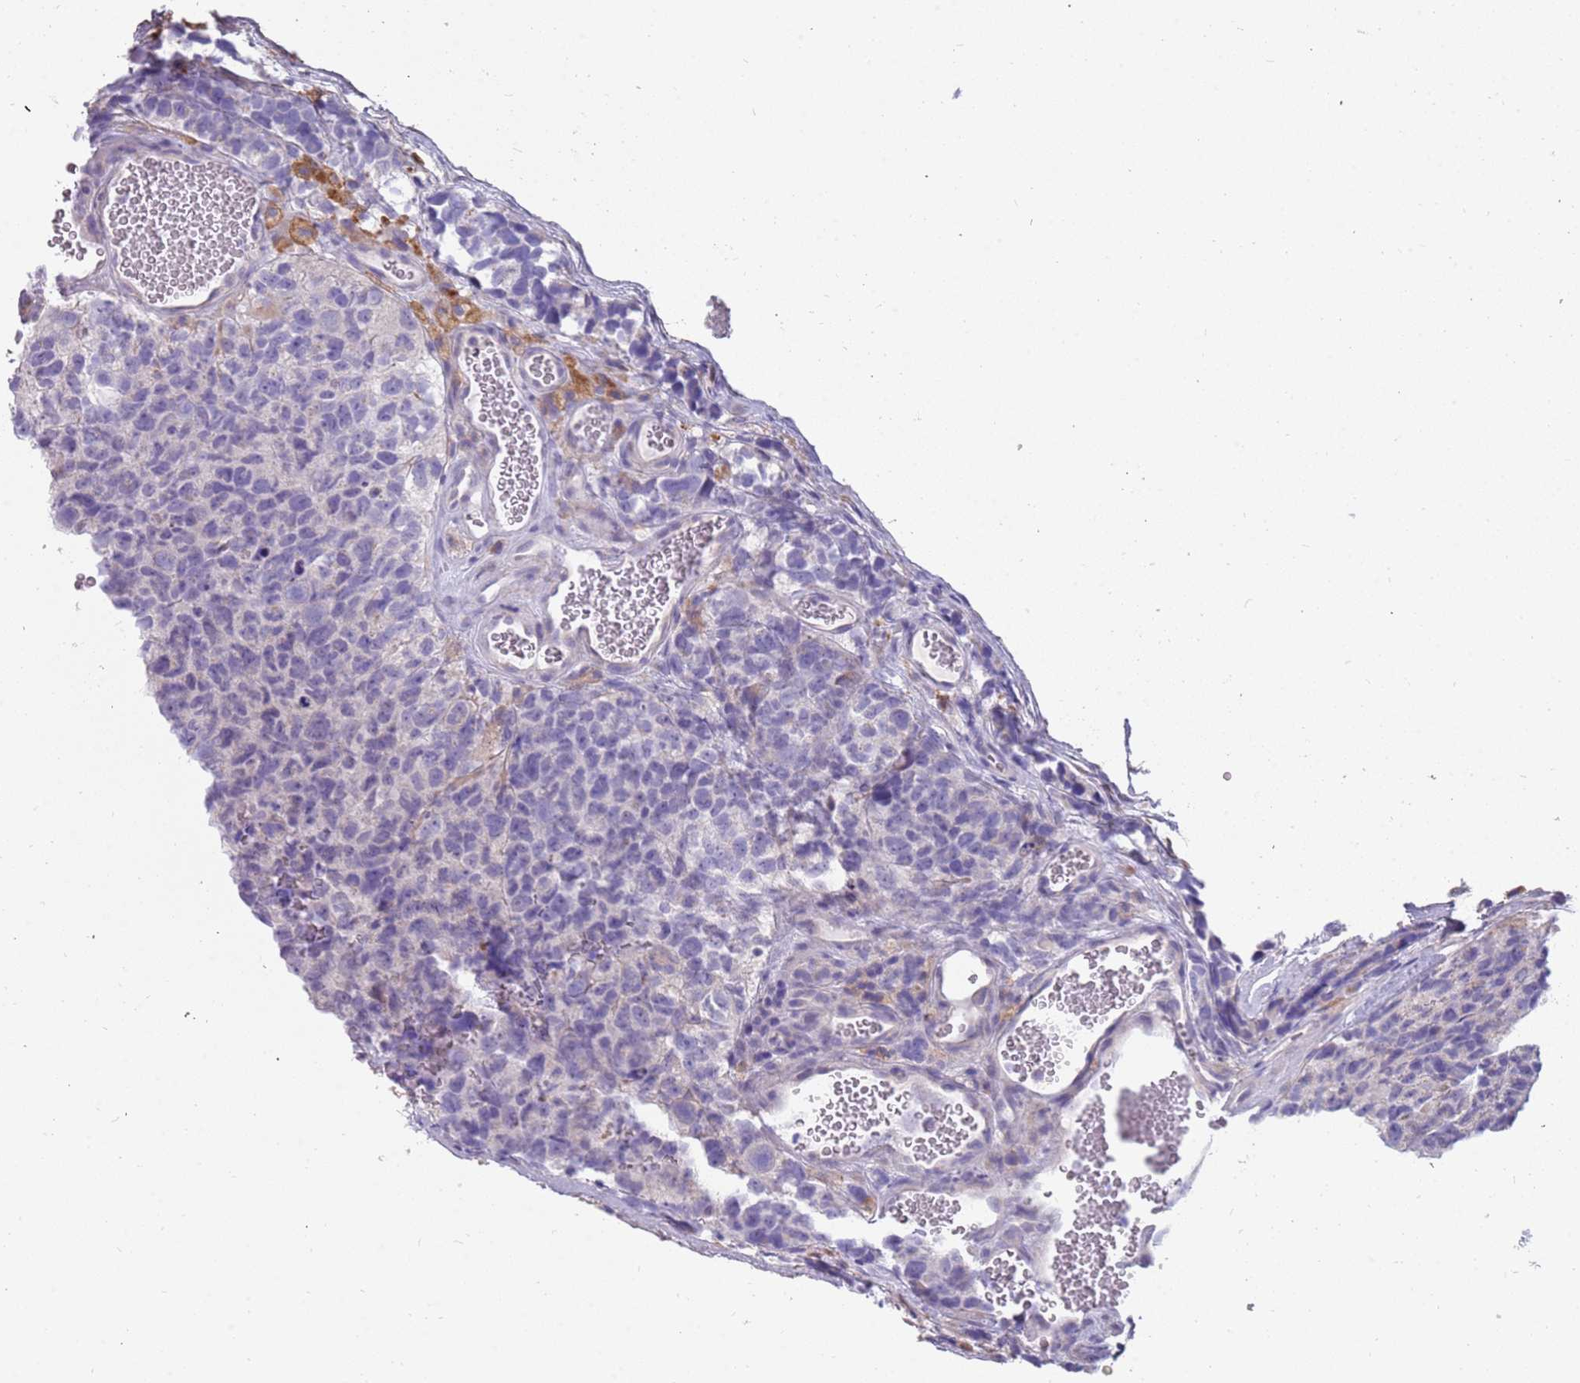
{"staining": {"intensity": "negative", "quantity": "none", "location": "none"}, "tissue": "glioma", "cell_type": "Tumor cells", "image_type": "cancer", "snomed": [{"axis": "morphology", "description": "Glioma, malignant, High grade"}, {"axis": "topography", "description": "Brain"}], "caption": "IHC micrograph of neoplastic tissue: human malignant high-grade glioma stained with DAB exhibits no significant protein positivity in tumor cells. The staining was performed using DAB to visualize the protein expression in brown, while the nuclei were stained in blue with hematoxylin (Magnification: 20x).", "gene": "RHCG", "patient": {"sex": "male", "age": 69}}